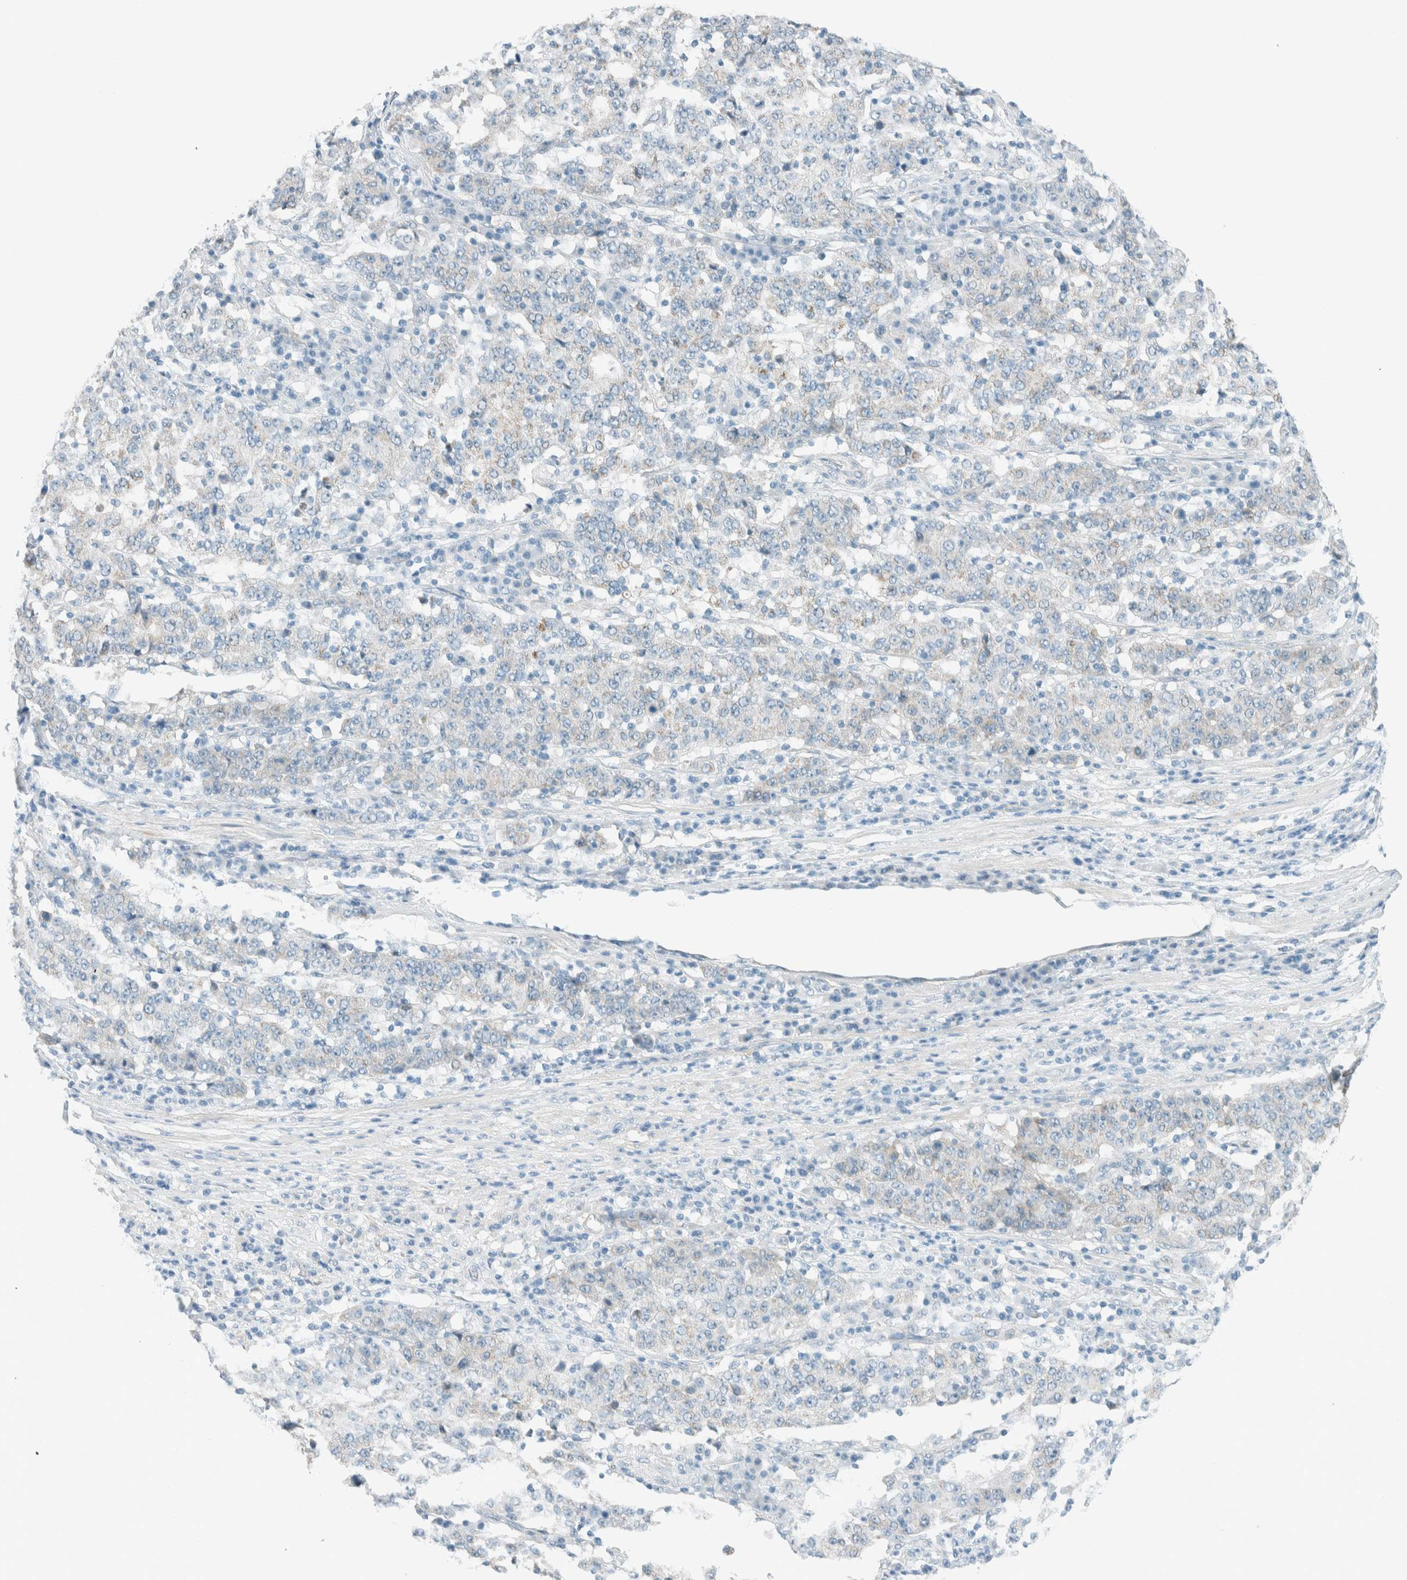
{"staining": {"intensity": "negative", "quantity": "none", "location": "none"}, "tissue": "stomach cancer", "cell_type": "Tumor cells", "image_type": "cancer", "snomed": [{"axis": "morphology", "description": "Adenocarcinoma, NOS"}, {"axis": "topography", "description": "Stomach"}], "caption": "IHC photomicrograph of neoplastic tissue: stomach adenocarcinoma stained with DAB (3,3'-diaminobenzidine) displays no significant protein staining in tumor cells. (Stains: DAB immunohistochemistry with hematoxylin counter stain, Microscopy: brightfield microscopy at high magnification).", "gene": "ALDH7A1", "patient": {"sex": "male", "age": 59}}